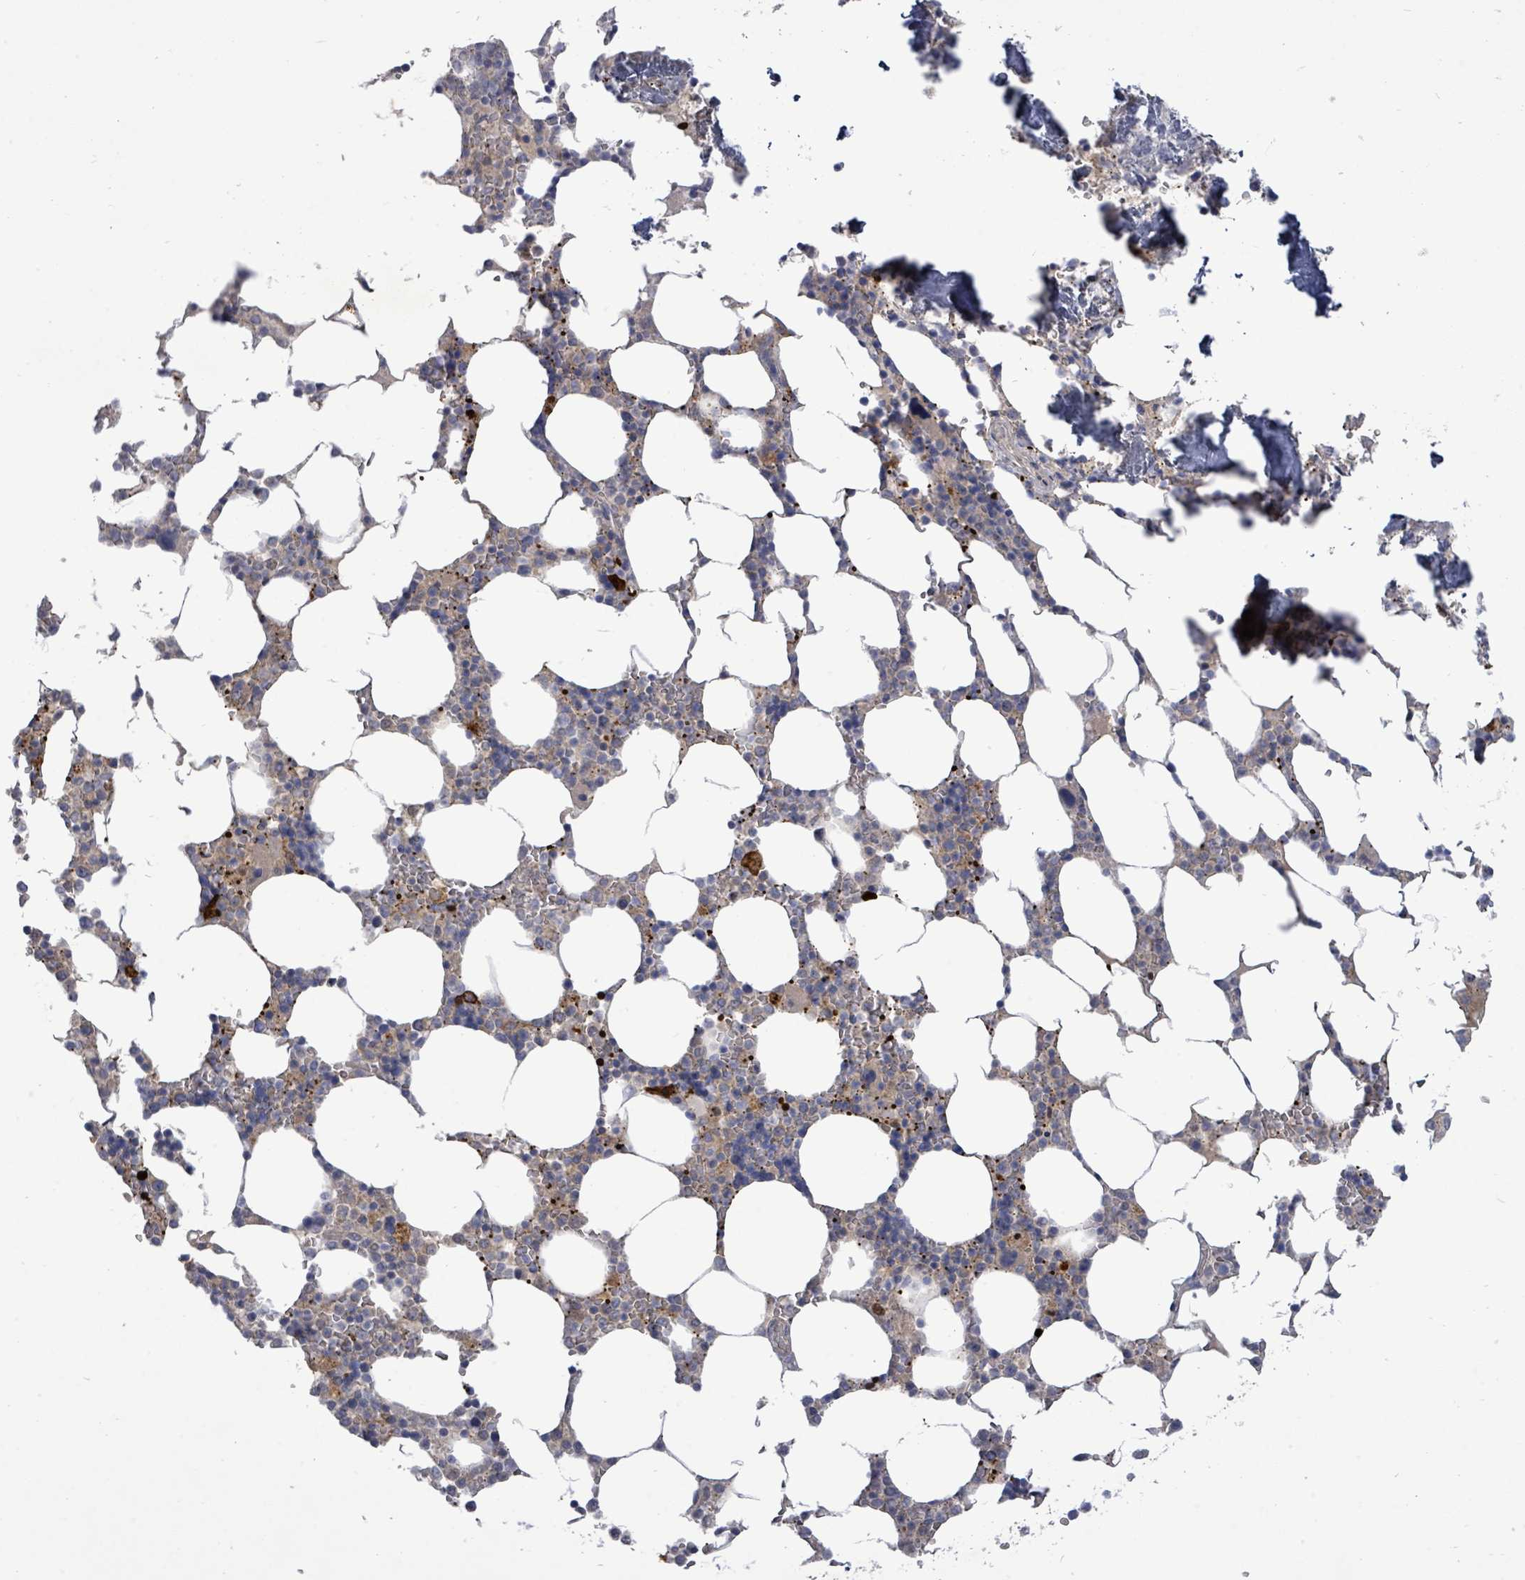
{"staining": {"intensity": "strong", "quantity": "<25%", "location": "cytoplasmic/membranous"}, "tissue": "bone marrow", "cell_type": "Hematopoietic cells", "image_type": "normal", "snomed": [{"axis": "morphology", "description": "Normal tissue, NOS"}, {"axis": "topography", "description": "Bone marrow"}], "caption": "Protein analysis of benign bone marrow displays strong cytoplasmic/membranous expression in approximately <25% of hematopoietic cells. (Stains: DAB (3,3'-diaminobenzidine) in brown, nuclei in blue, Microscopy: brightfield microscopy at high magnification).", "gene": "CT45A10", "patient": {"sex": "male", "age": 64}}